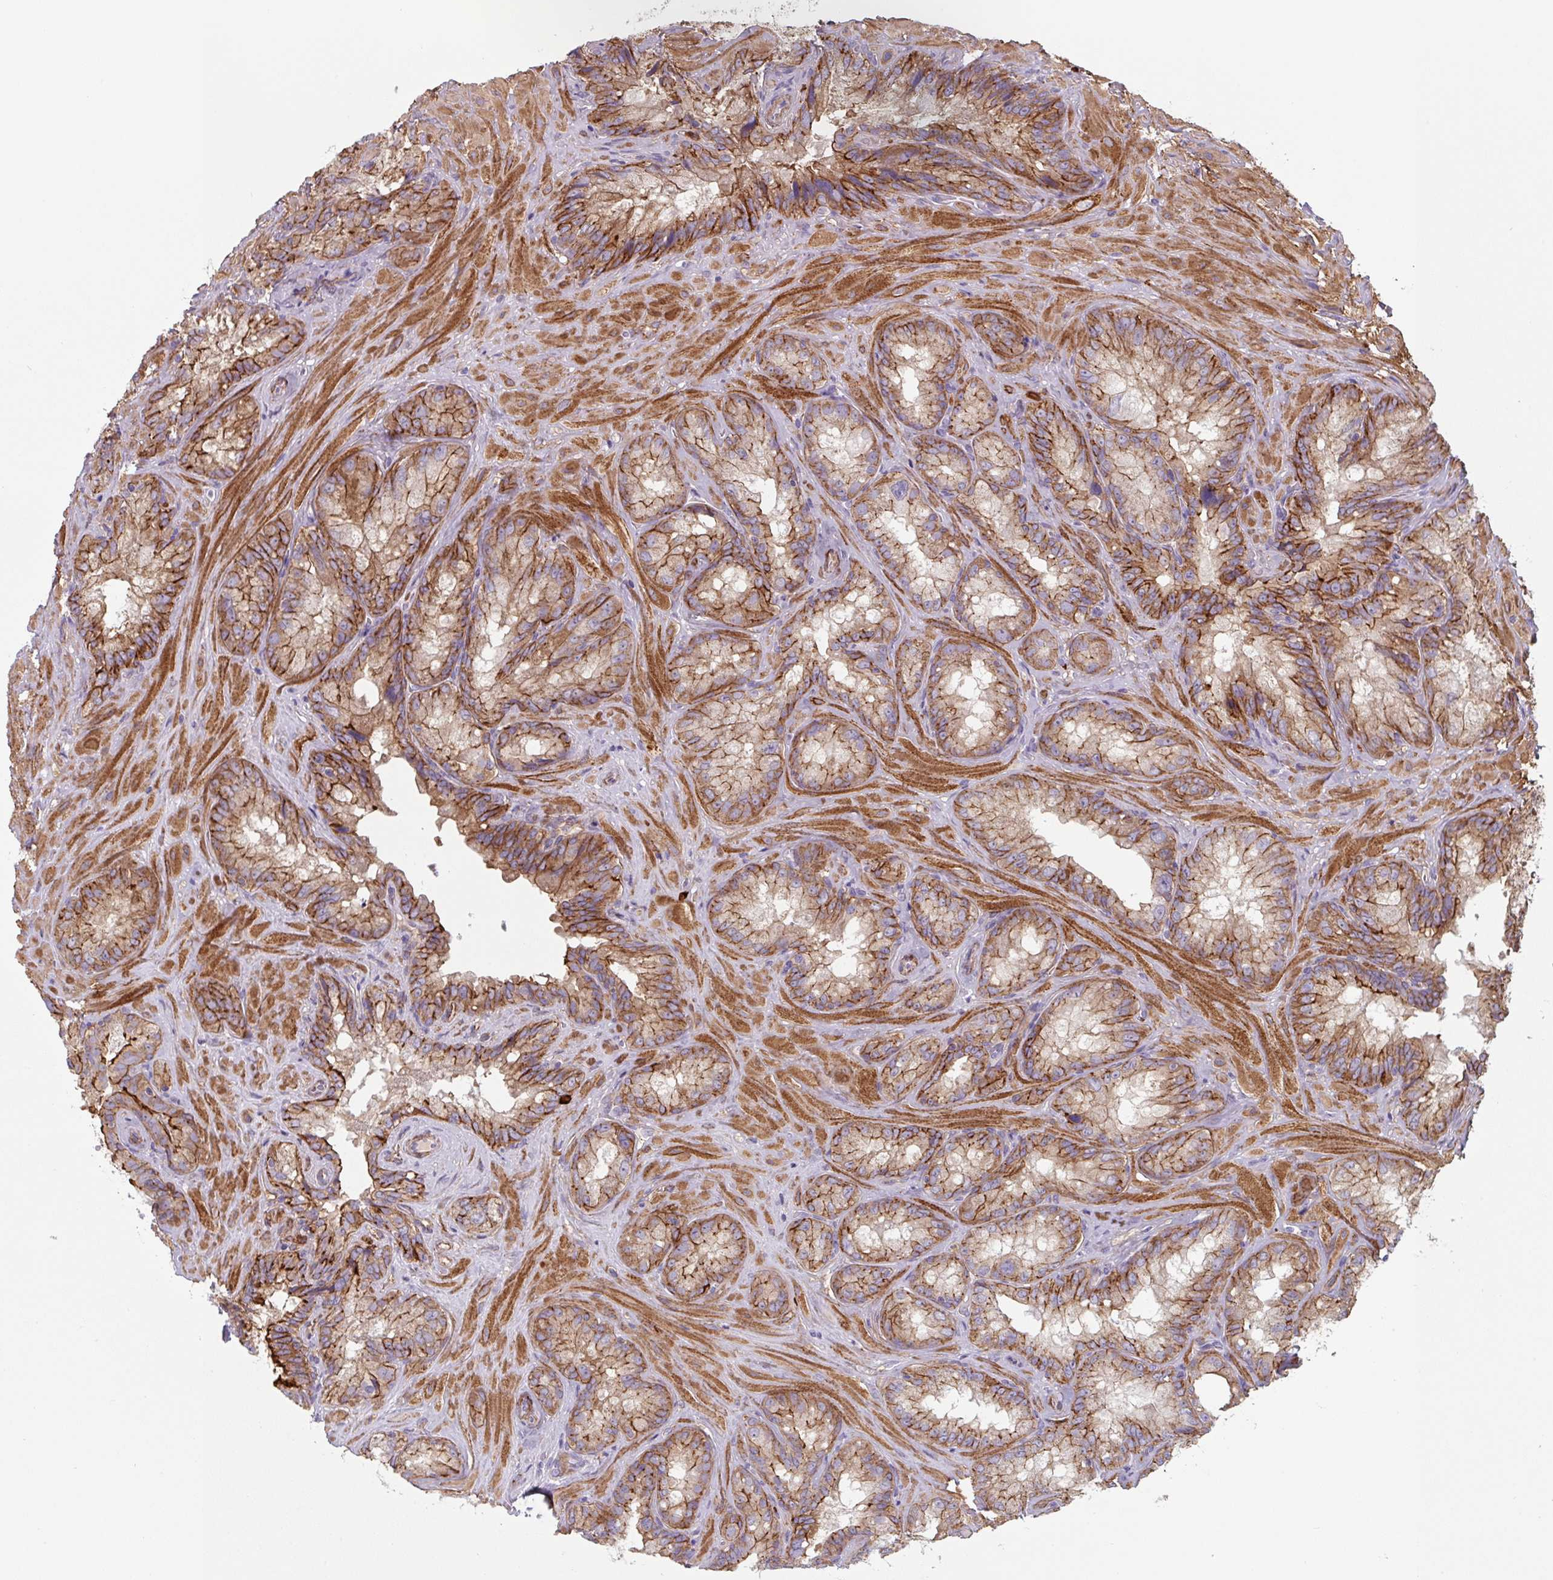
{"staining": {"intensity": "strong", "quantity": "25%-75%", "location": "cytoplasmic/membranous"}, "tissue": "seminal vesicle", "cell_type": "Glandular cells", "image_type": "normal", "snomed": [{"axis": "morphology", "description": "Normal tissue, NOS"}, {"axis": "topography", "description": "Seminal veicle"}], "caption": "IHC histopathology image of benign seminal vesicle: human seminal vesicle stained using immunohistochemistry (IHC) demonstrates high levels of strong protein expression localized specifically in the cytoplasmic/membranous of glandular cells, appearing as a cytoplasmic/membranous brown color.", "gene": "DHFR2", "patient": {"sex": "male", "age": 47}}